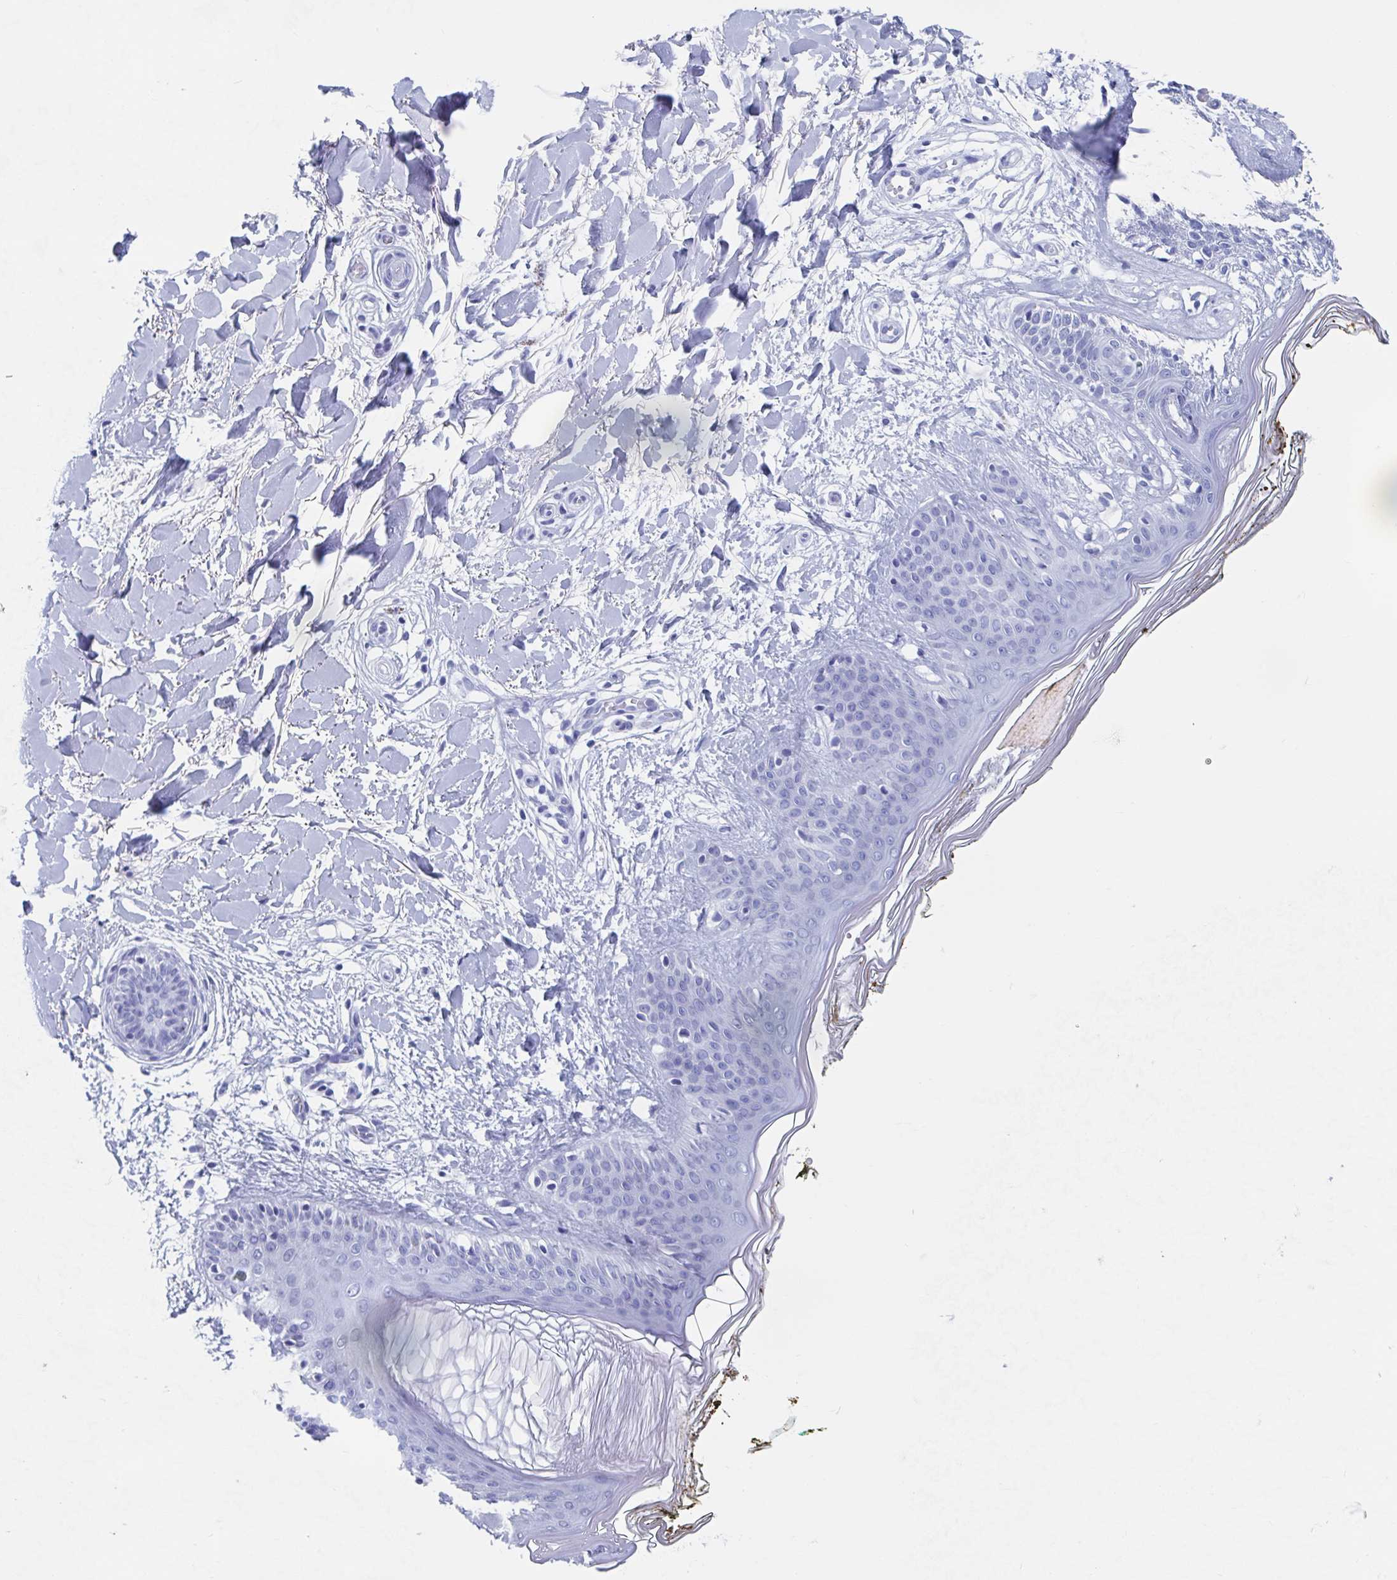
{"staining": {"intensity": "negative", "quantity": "none", "location": "none"}, "tissue": "skin", "cell_type": "Fibroblasts", "image_type": "normal", "snomed": [{"axis": "morphology", "description": "Normal tissue, NOS"}, {"axis": "topography", "description": "Skin"}], "caption": "Immunohistochemical staining of benign human skin demonstrates no significant staining in fibroblasts.", "gene": "HDGFL1", "patient": {"sex": "female", "age": 34}}